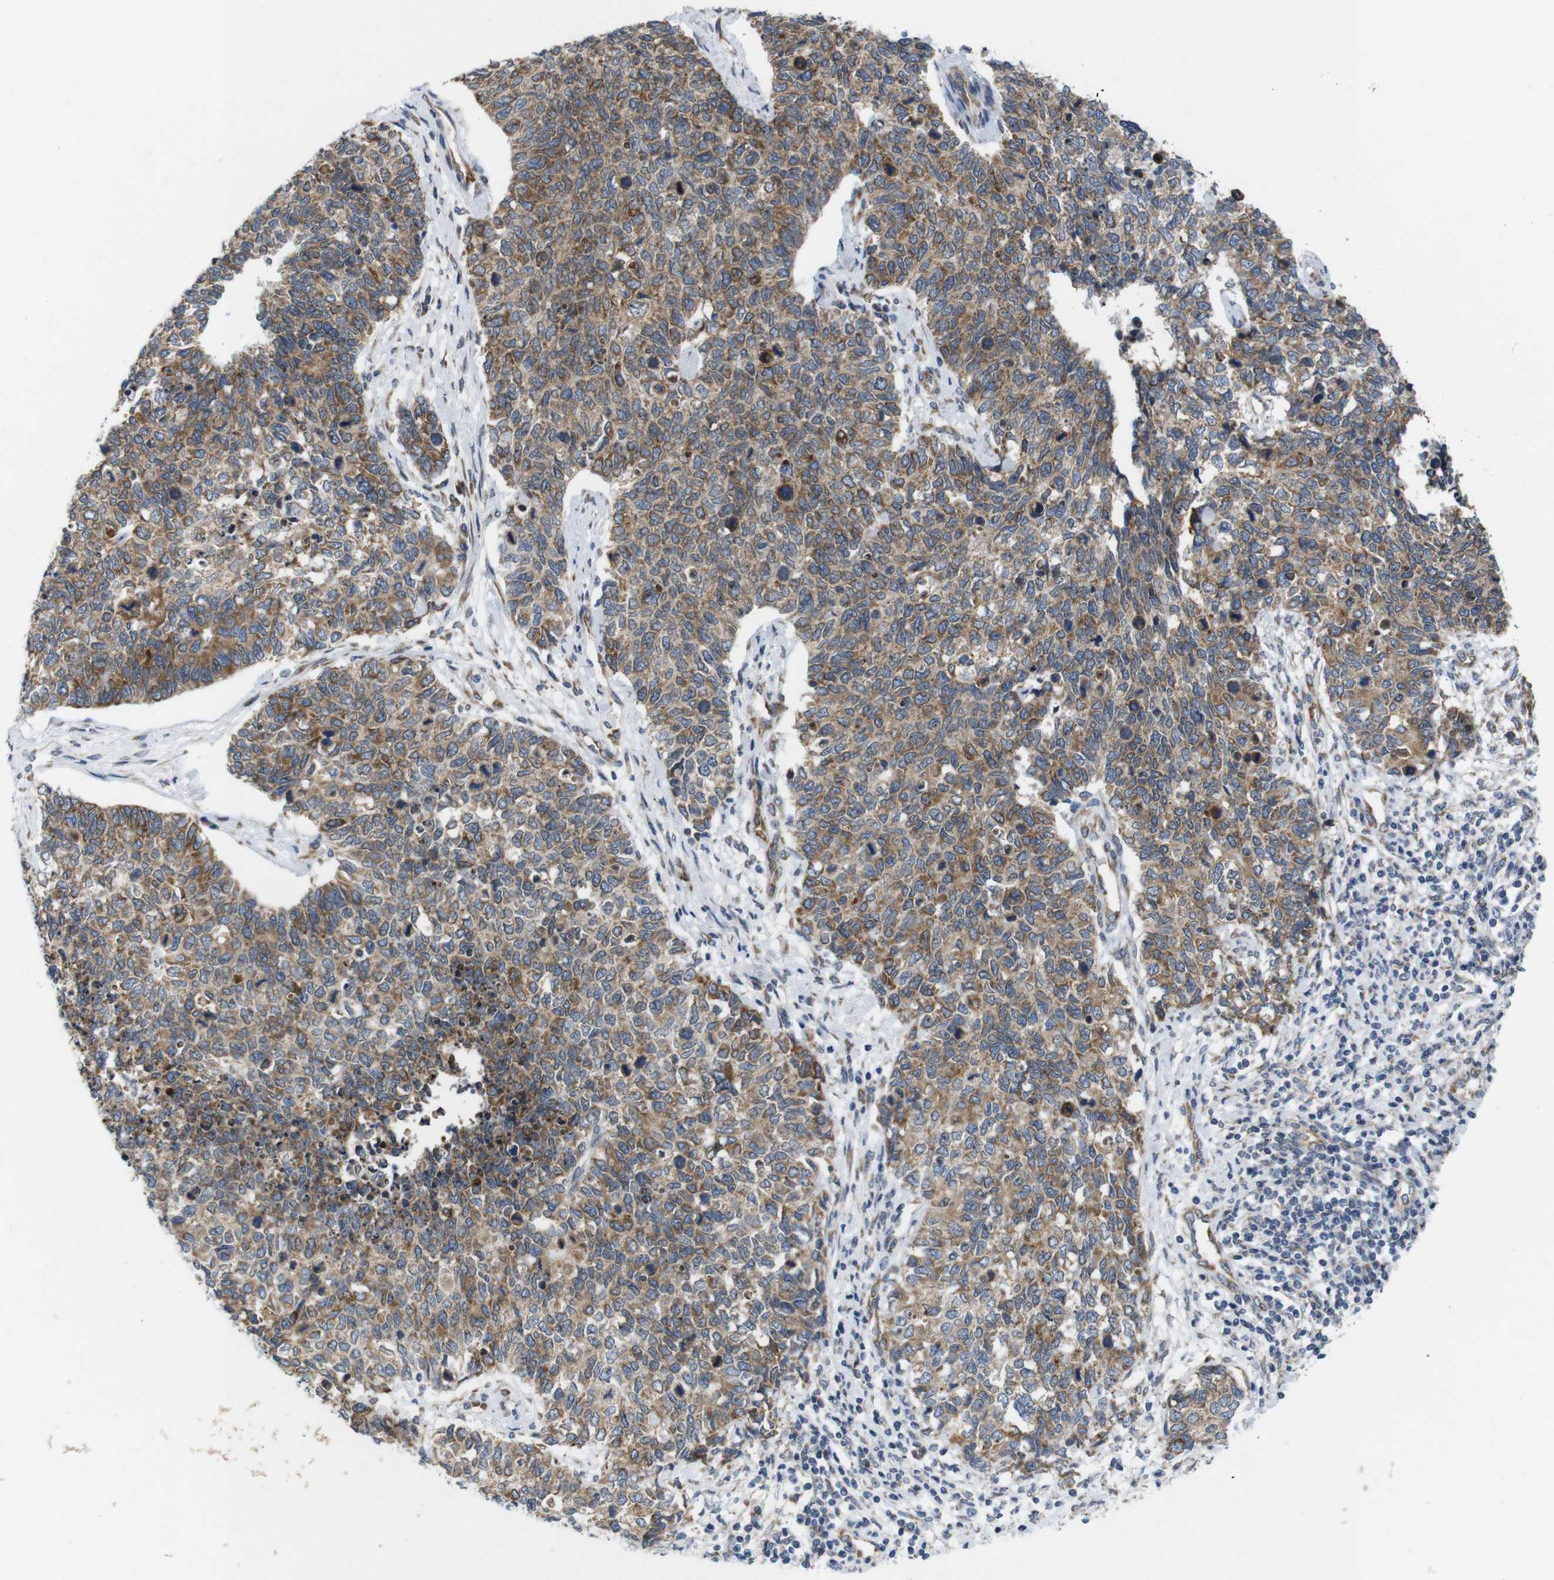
{"staining": {"intensity": "moderate", "quantity": ">75%", "location": "cytoplasmic/membranous"}, "tissue": "cervical cancer", "cell_type": "Tumor cells", "image_type": "cancer", "snomed": [{"axis": "morphology", "description": "Squamous cell carcinoma, NOS"}, {"axis": "topography", "description": "Cervix"}], "caption": "High-power microscopy captured an immunohistochemistry micrograph of cervical cancer (squamous cell carcinoma), revealing moderate cytoplasmic/membranous staining in about >75% of tumor cells.", "gene": "HACD3", "patient": {"sex": "female", "age": 63}}